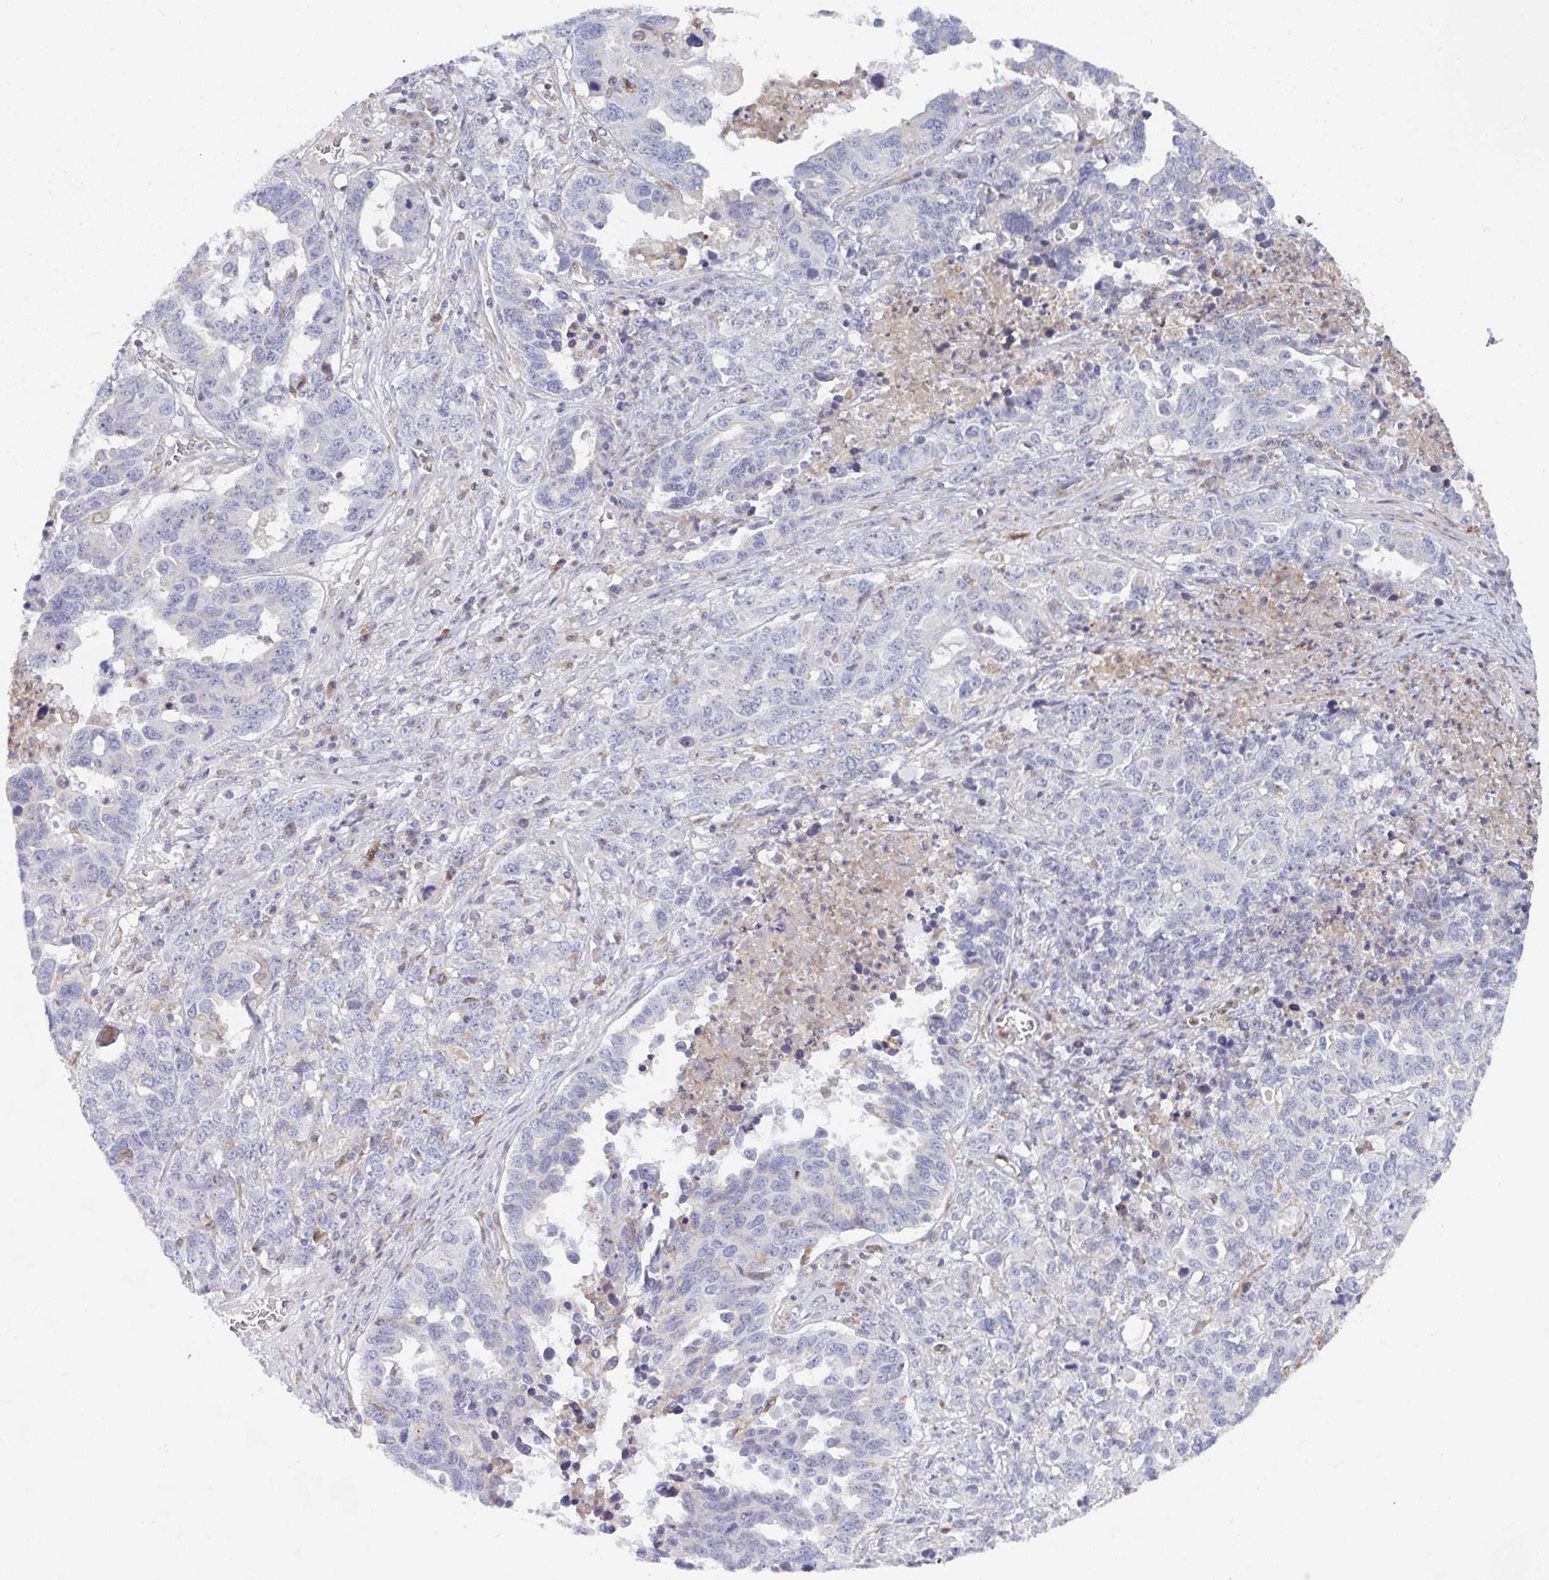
{"staining": {"intensity": "negative", "quantity": "none", "location": "none"}, "tissue": "ovarian cancer", "cell_type": "Tumor cells", "image_type": "cancer", "snomed": [{"axis": "morphology", "description": "Carcinoma, endometroid"}, {"axis": "topography", "description": "Ovary"}], "caption": "Ovarian cancer (endometroid carcinoma) stained for a protein using IHC shows no staining tumor cells.", "gene": "KLHL33", "patient": {"sex": "female", "age": 62}}